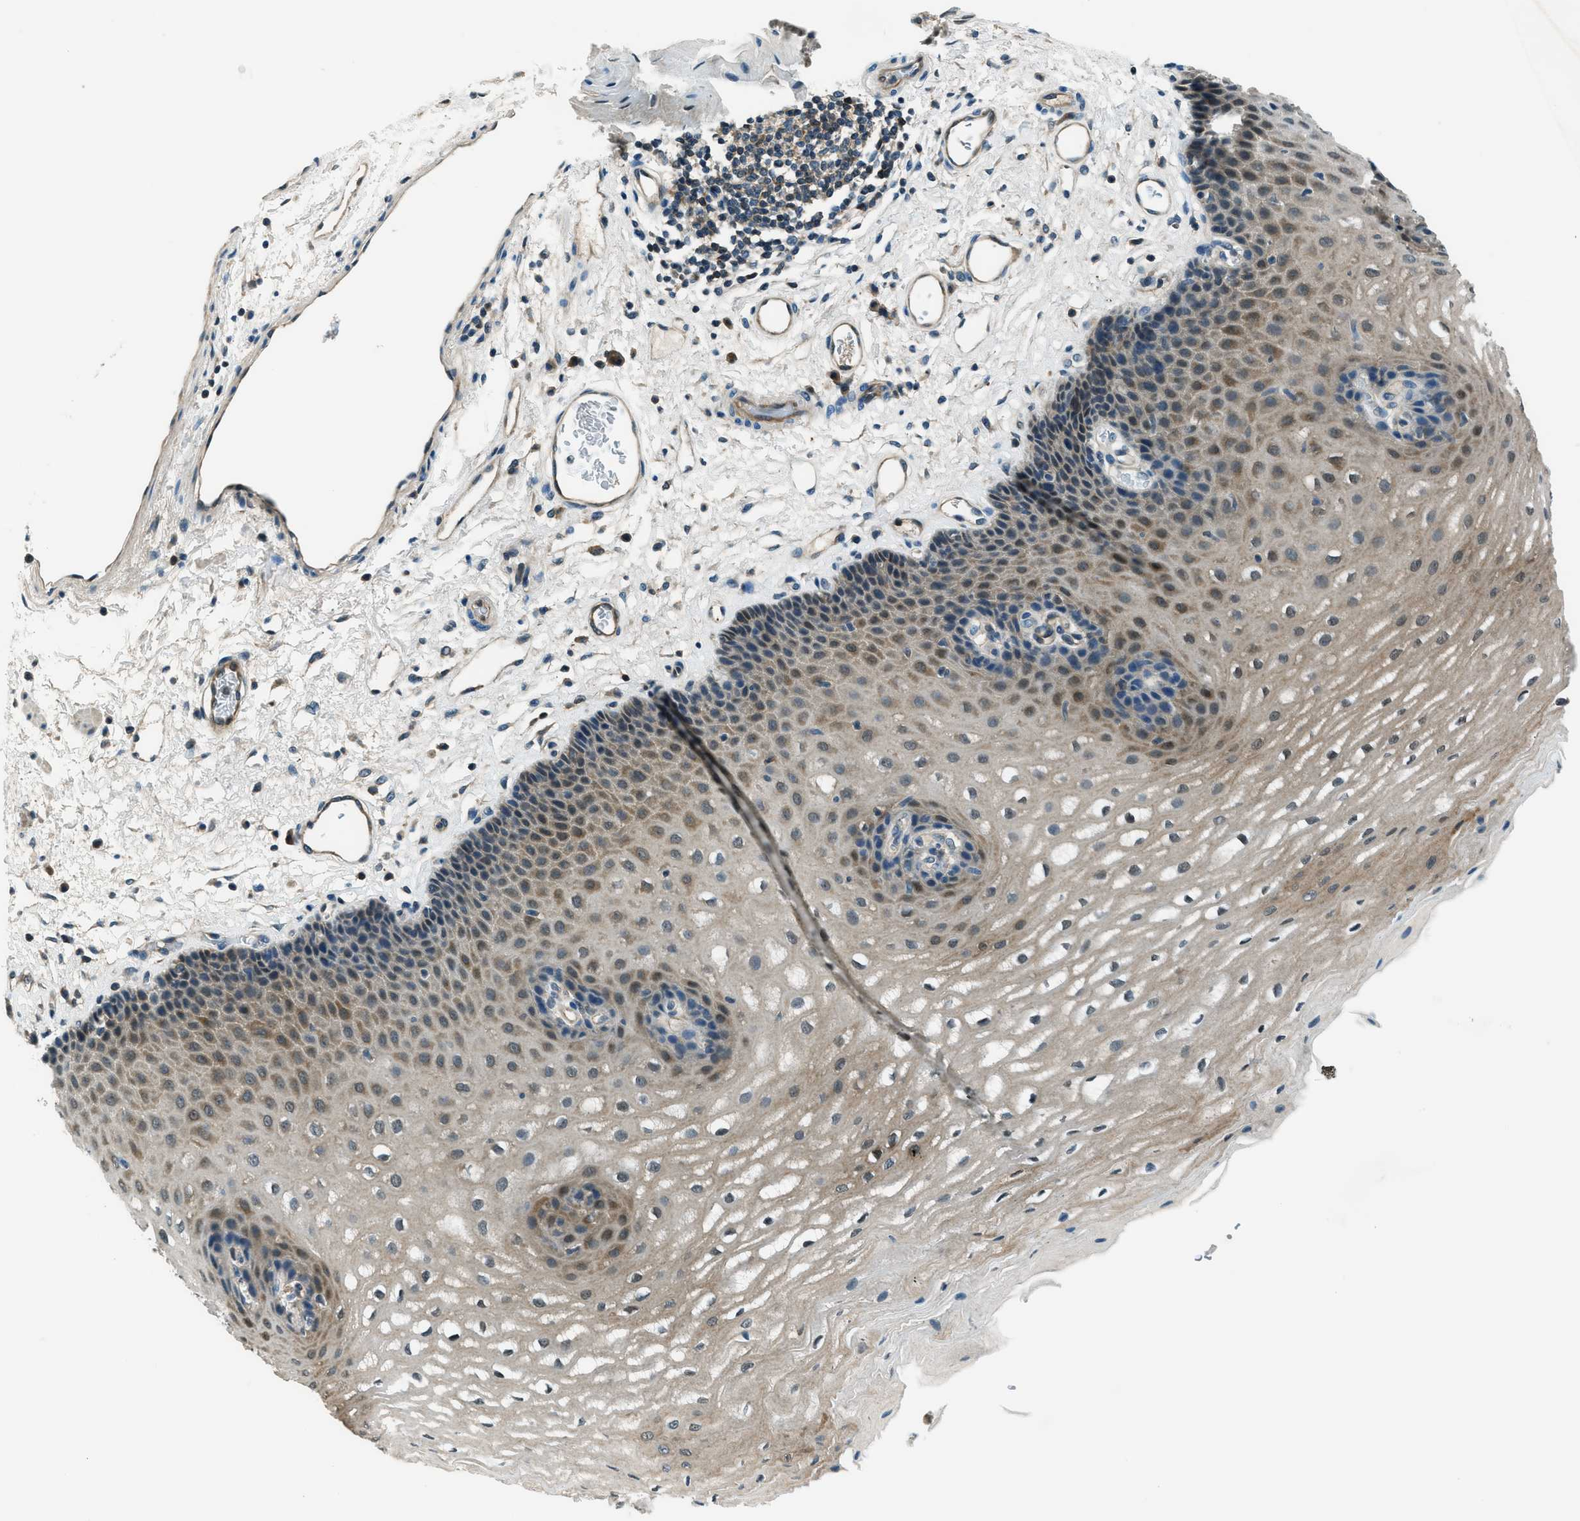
{"staining": {"intensity": "moderate", "quantity": "25%-75%", "location": "cytoplasmic/membranous"}, "tissue": "esophagus", "cell_type": "Squamous epithelial cells", "image_type": "normal", "snomed": [{"axis": "morphology", "description": "Normal tissue, NOS"}, {"axis": "topography", "description": "Esophagus"}], "caption": "IHC (DAB) staining of benign human esophagus displays moderate cytoplasmic/membranous protein expression in about 25%-75% of squamous epithelial cells. Nuclei are stained in blue.", "gene": "HEBP2", "patient": {"sex": "male", "age": 54}}